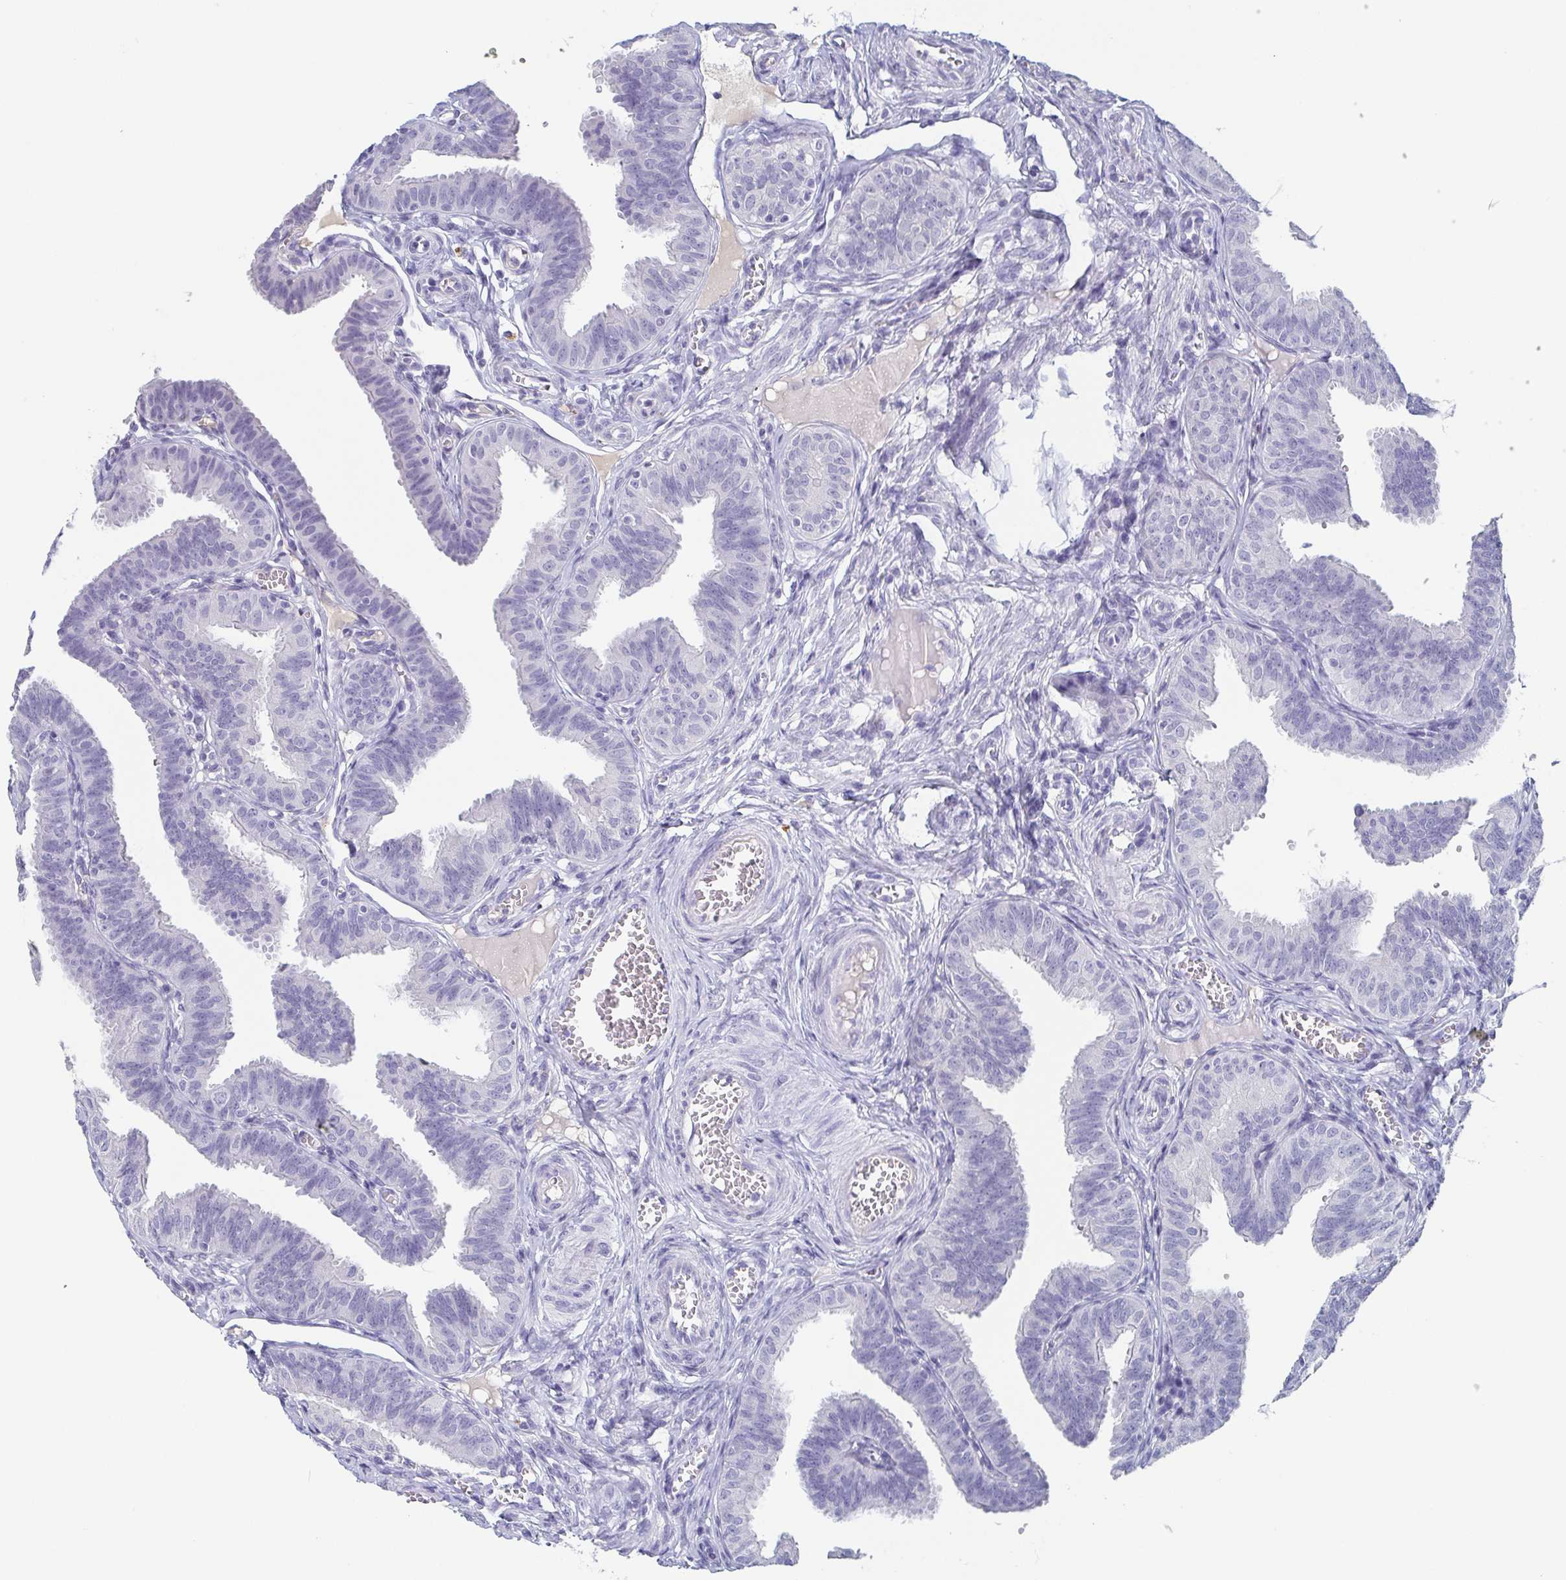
{"staining": {"intensity": "negative", "quantity": "none", "location": "none"}, "tissue": "fallopian tube", "cell_type": "Glandular cells", "image_type": "normal", "snomed": [{"axis": "morphology", "description": "Normal tissue, NOS"}, {"axis": "topography", "description": "Fallopian tube"}], "caption": "High magnification brightfield microscopy of benign fallopian tube stained with DAB (3,3'-diaminobenzidine) (brown) and counterstained with hematoxylin (blue): glandular cells show no significant staining.", "gene": "ITLN1", "patient": {"sex": "female", "age": 25}}